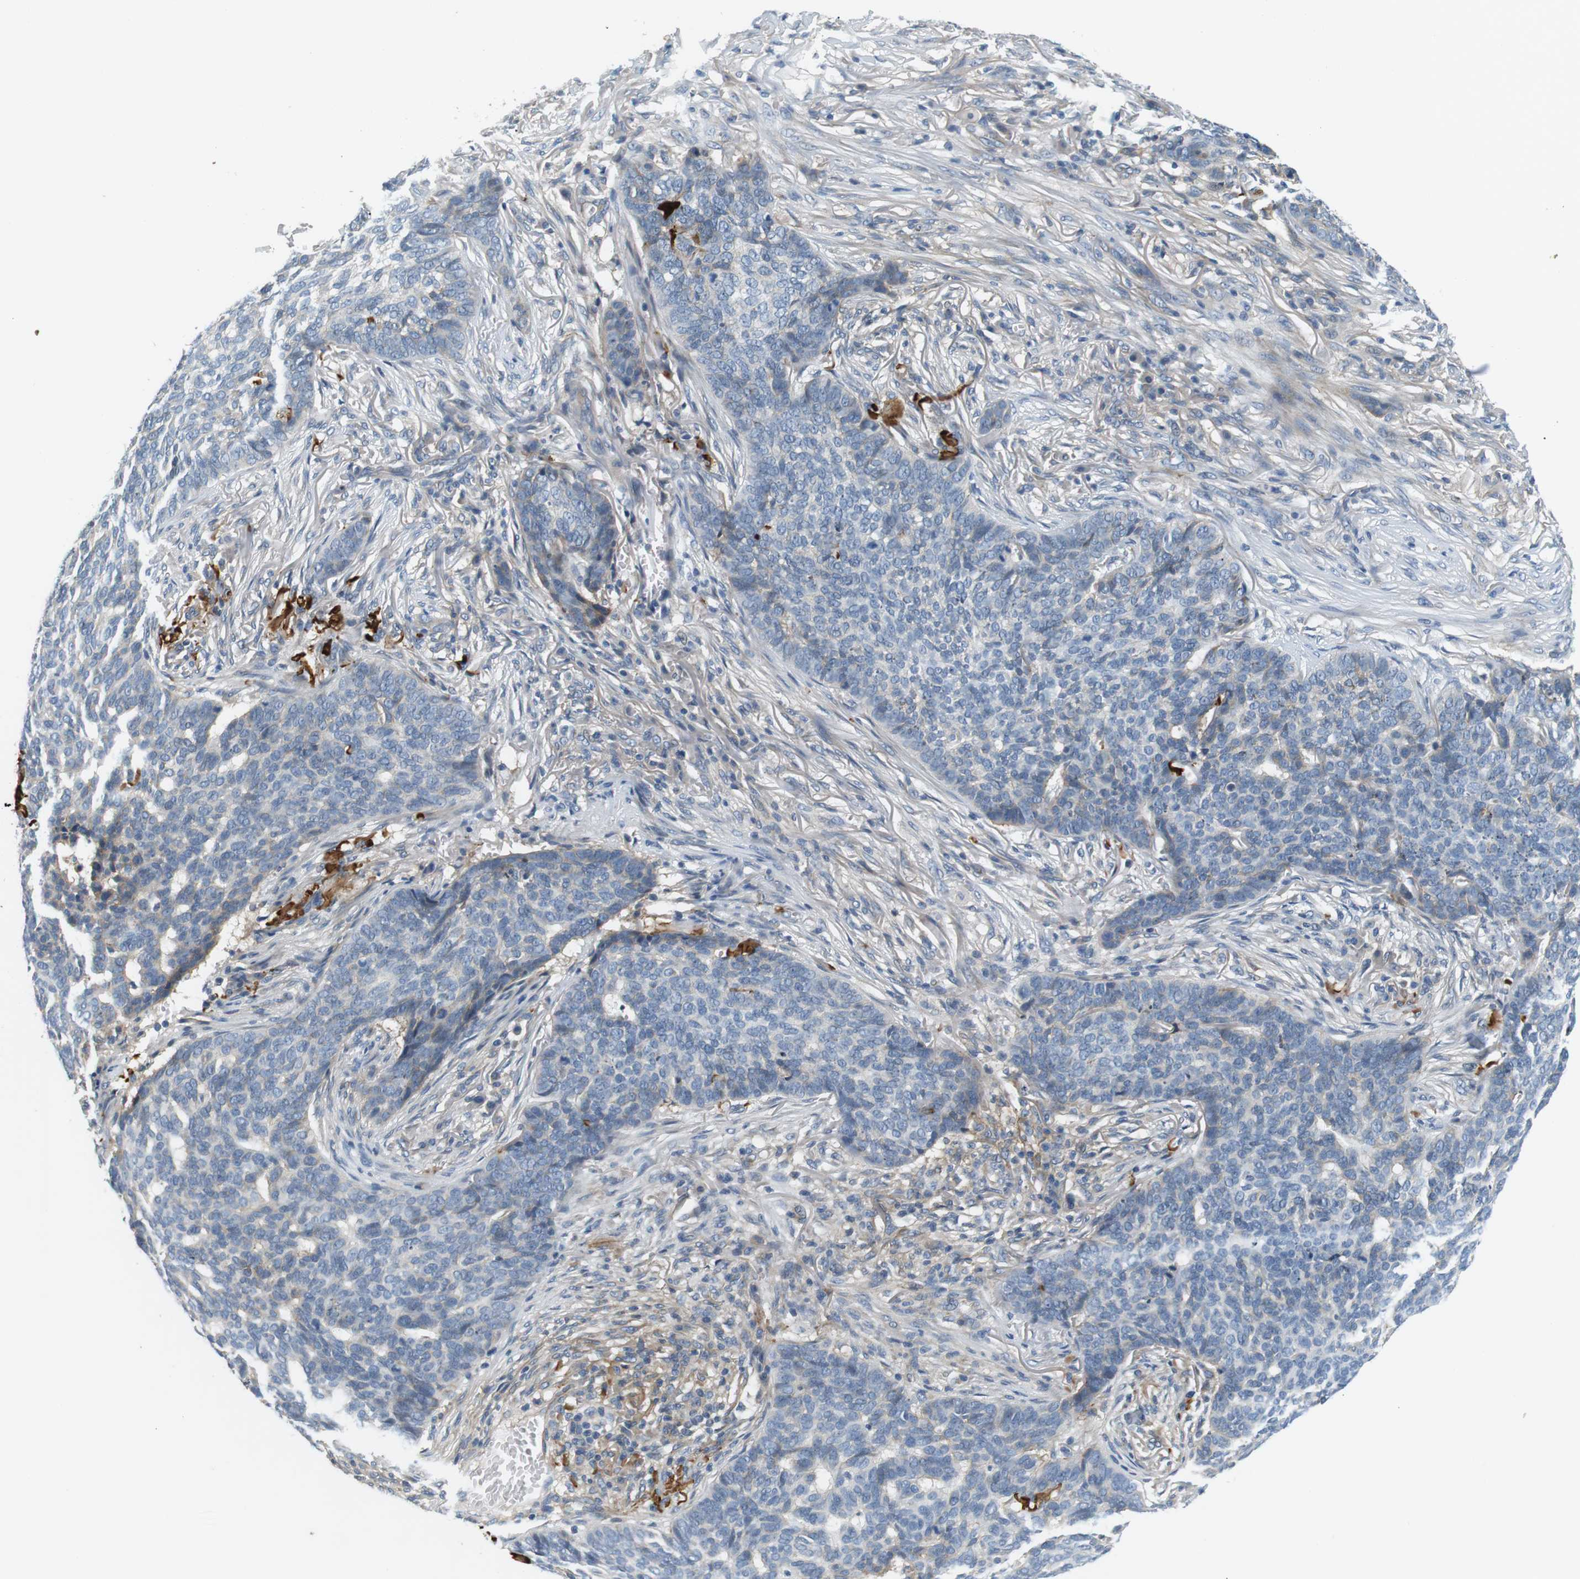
{"staining": {"intensity": "negative", "quantity": "none", "location": "none"}, "tissue": "skin cancer", "cell_type": "Tumor cells", "image_type": "cancer", "snomed": [{"axis": "morphology", "description": "Basal cell carcinoma"}, {"axis": "topography", "description": "Skin"}], "caption": "Skin basal cell carcinoma was stained to show a protein in brown. There is no significant positivity in tumor cells.", "gene": "SLC30A1", "patient": {"sex": "male", "age": 85}}